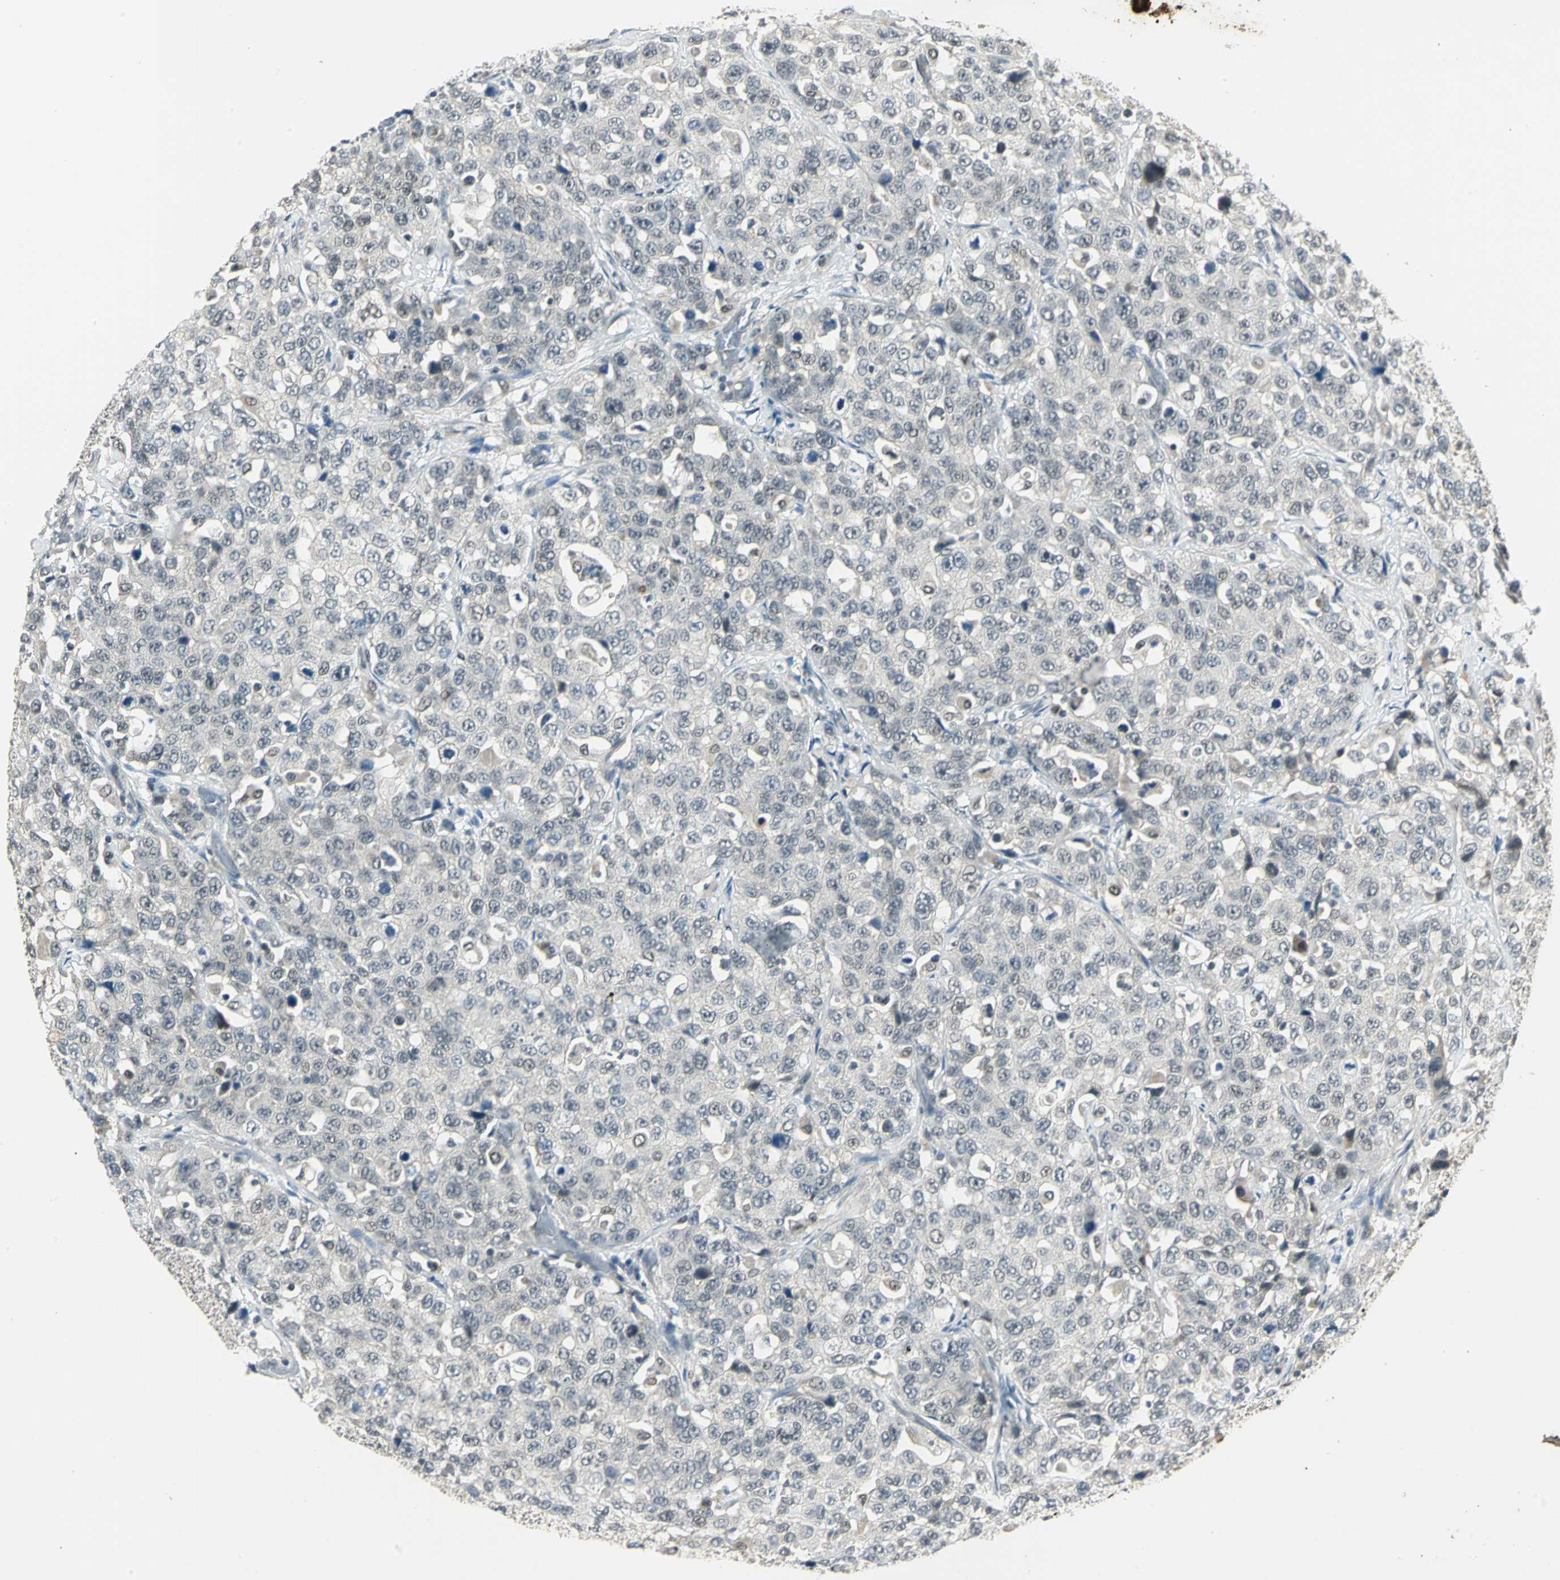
{"staining": {"intensity": "negative", "quantity": "none", "location": "none"}, "tissue": "stomach cancer", "cell_type": "Tumor cells", "image_type": "cancer", "snomed": [{"axis": "morphology", "description": "Normal tissue, NOS"}, {"axis": "morphology", "description": "Adenocarcinoma, NOS"}, {"axis": "topography", "description": "Stomach"}], "caption": "Immunohistochemistry of stomach cancer (adenocarcinoma) reveals no expression in tumor cells. Brightfield microscopy of immunohistochemistry (IHC) stained with DAB (brown) and hematoxylin (blue), captured at high magnification.", "gene": "RAD17", "patient": {"sex": "male", "age": 48}}